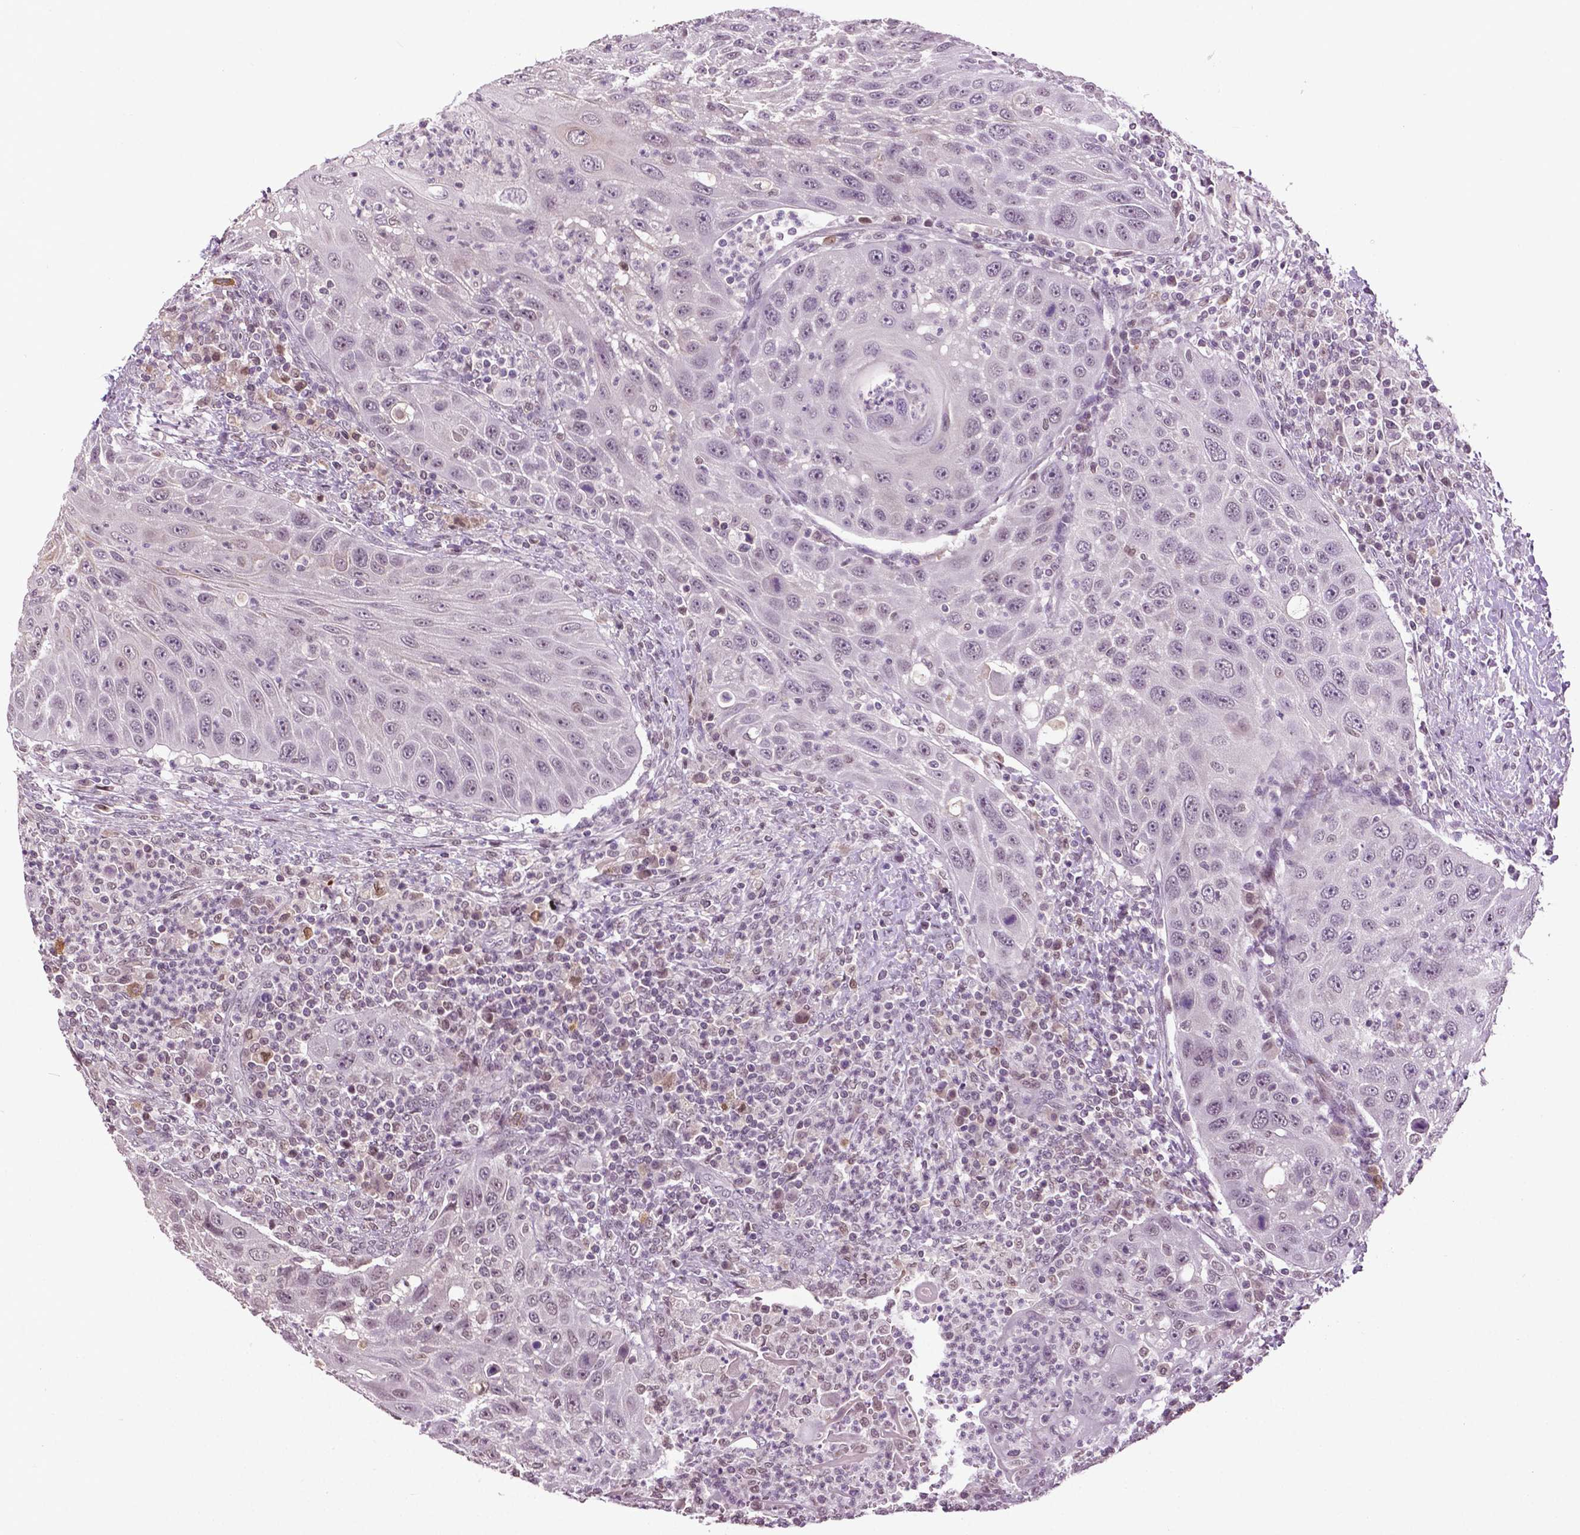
{"staining": {"intensity": "weak", "quantity": "<25%", "location": "cytoplasmic/membranous,nuclear"}, "tissue": "head and neck cancer", "cell_type": "Tumor cells", "image_type": "cancer", "snomed": [{"axis": "morphology", "description": "Squamous cell carcinoma, NOS"}, {"axis": "topography", "description": "Head-Neck"}], "caption": "Immunohistochemical staining of human head and neck cancer shows no significant positivity in tumor cells.", "gene": "DLX5", "patient": {"sex": "male", "age": 69}}